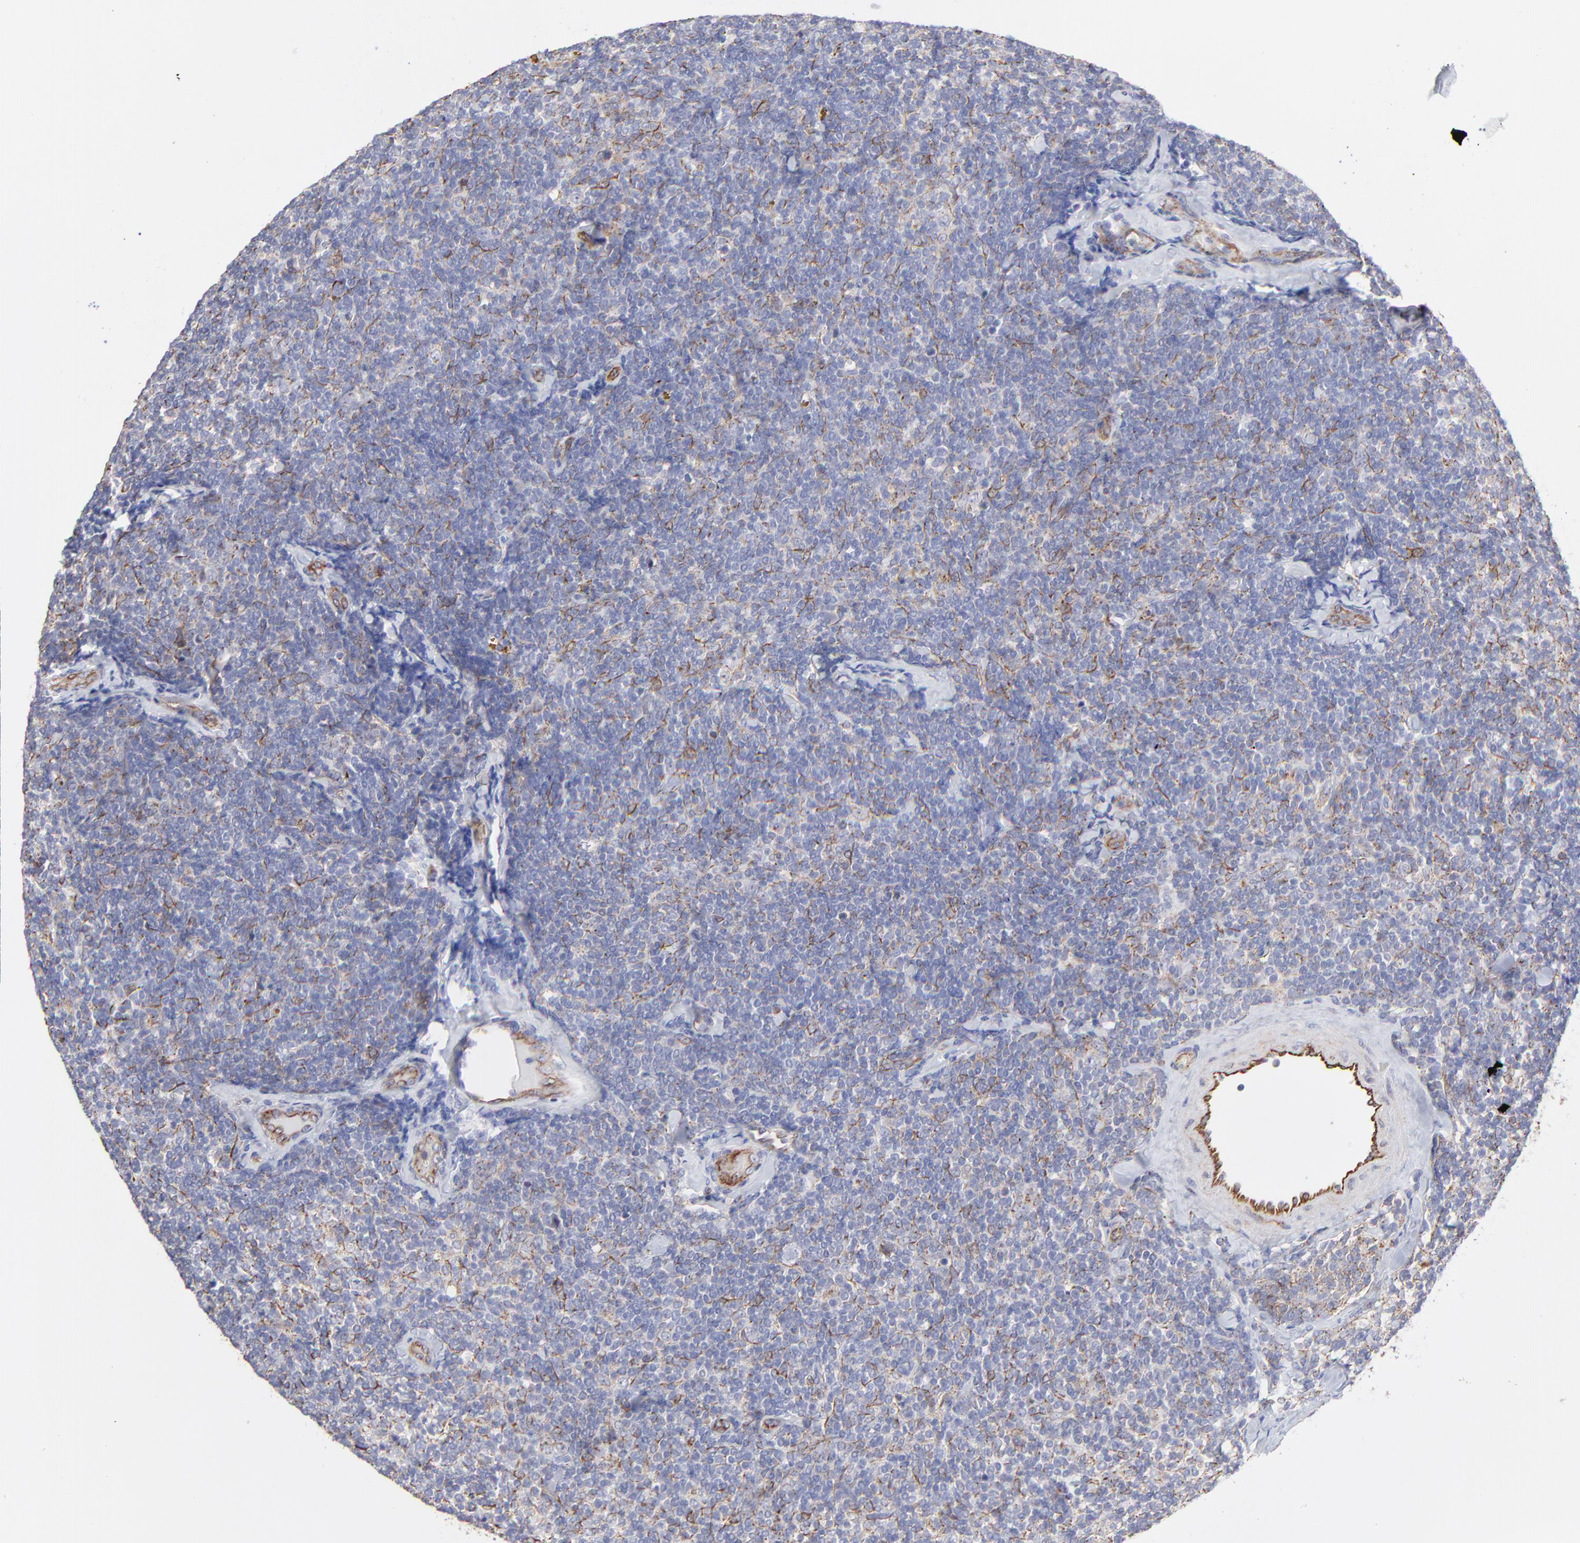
{"staining": {"intensity": "weak", "quantity": "25%-75%", "location": "cytoplasmic/membranous"}, "tissue": "lymphoma", "cell_type": "Tumor cells", "image_type": "cancer", "snomed": [{"axis": "morphology", "description": "Malignant lymphoma, non-Hodgkin's type, Low grade"}, {"axis": "topography", "description": "Lymph node"}], "caption": "Human lymphoma stained with a protein marker shows weak staining in tumor cells.", "gene": "COX8C", "patient": {"sex": "female", "age": 56}}